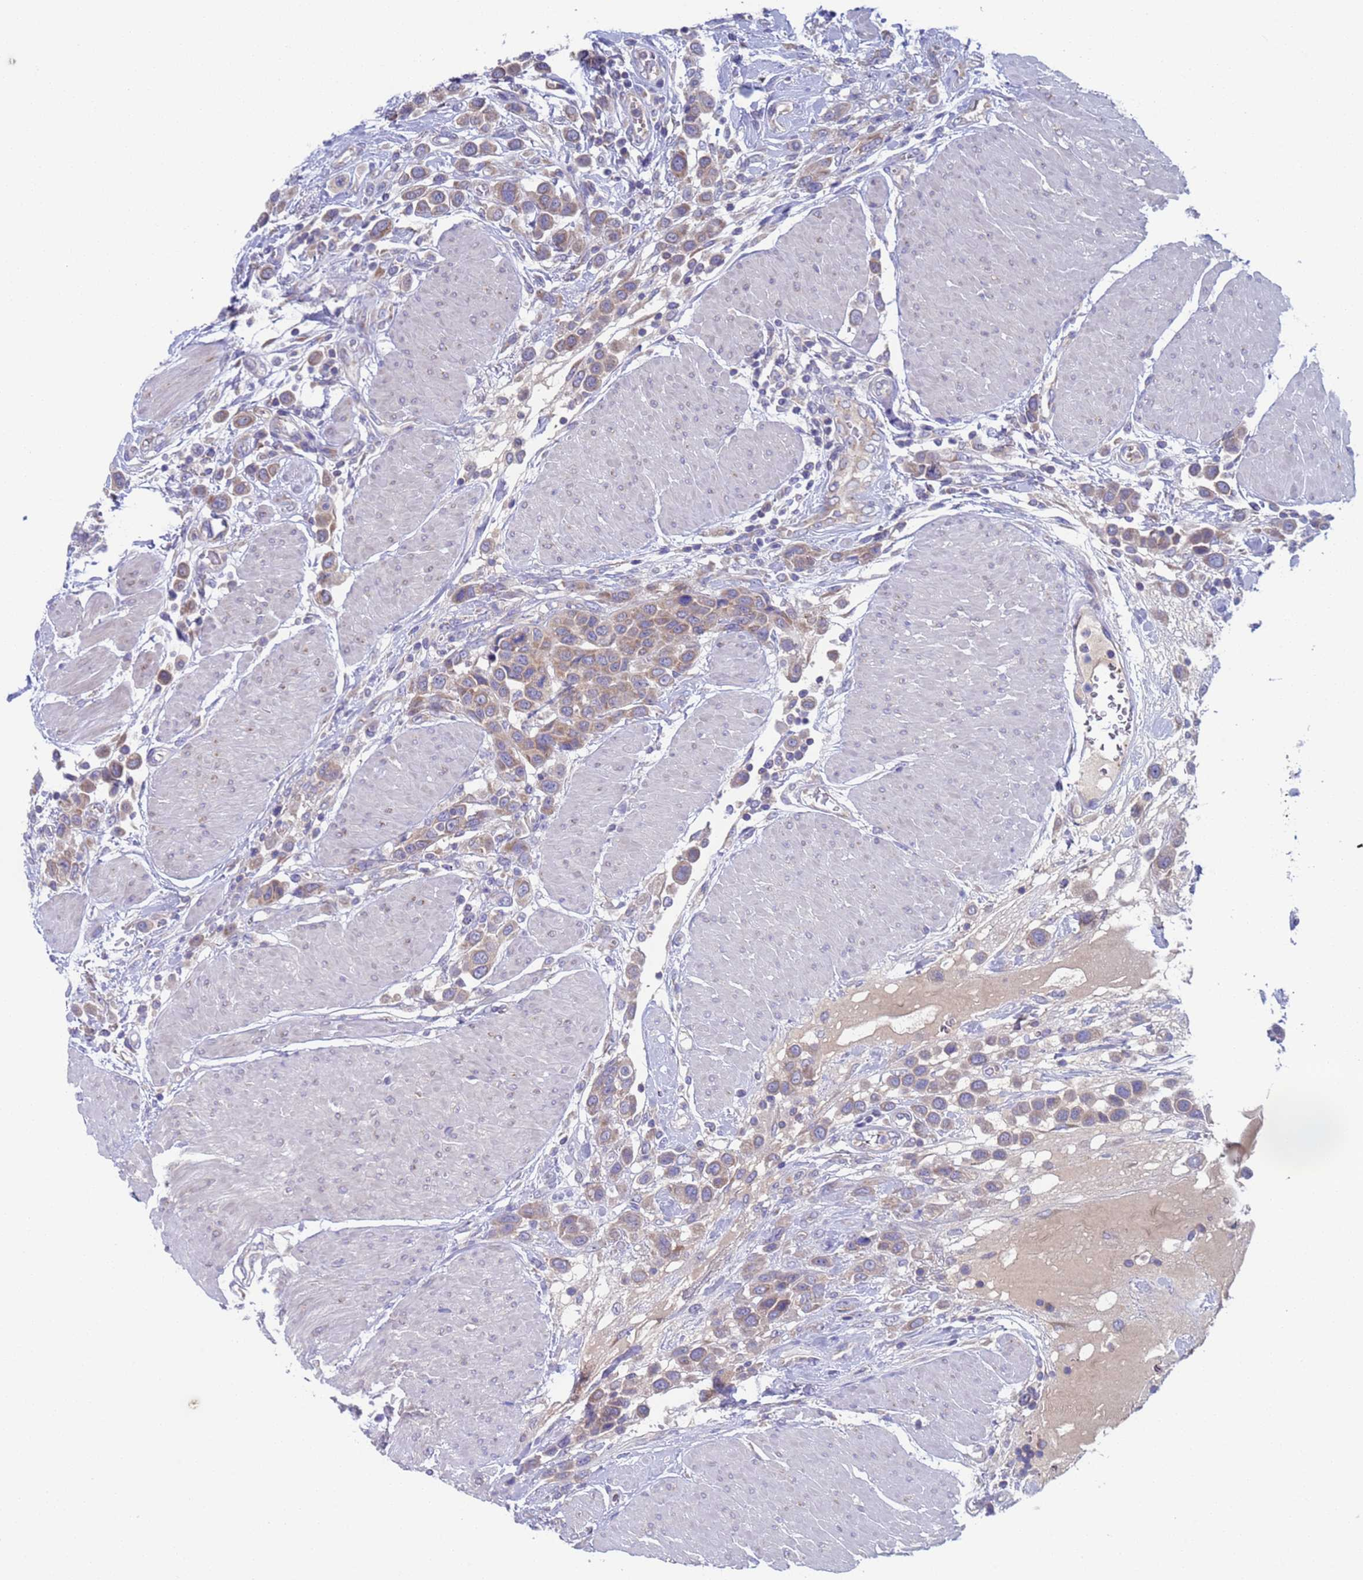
{"staining": {"intensity": "weak", "quantity": "25%-75%", "location": "cytoplasmic/membranous"}, "tissue": "urothelial cancer", "cell_type": "Tumor cells", "image_type": "cancer", "snomed": [{"axis": "morphology", "description": "Urothelial carcinoma, High grade"}, {"axis": "topography", "description": "Urinary bladder"}], "caption": "The photomicrograph shows immunohistochemical staining of urothelial cancer. There is weak cytoplasmic/membranous positivity is seen in approximately 25%-75% of tumor cells.", "gene": "PET117", "patient": {"sex": "male", "age": 50}}